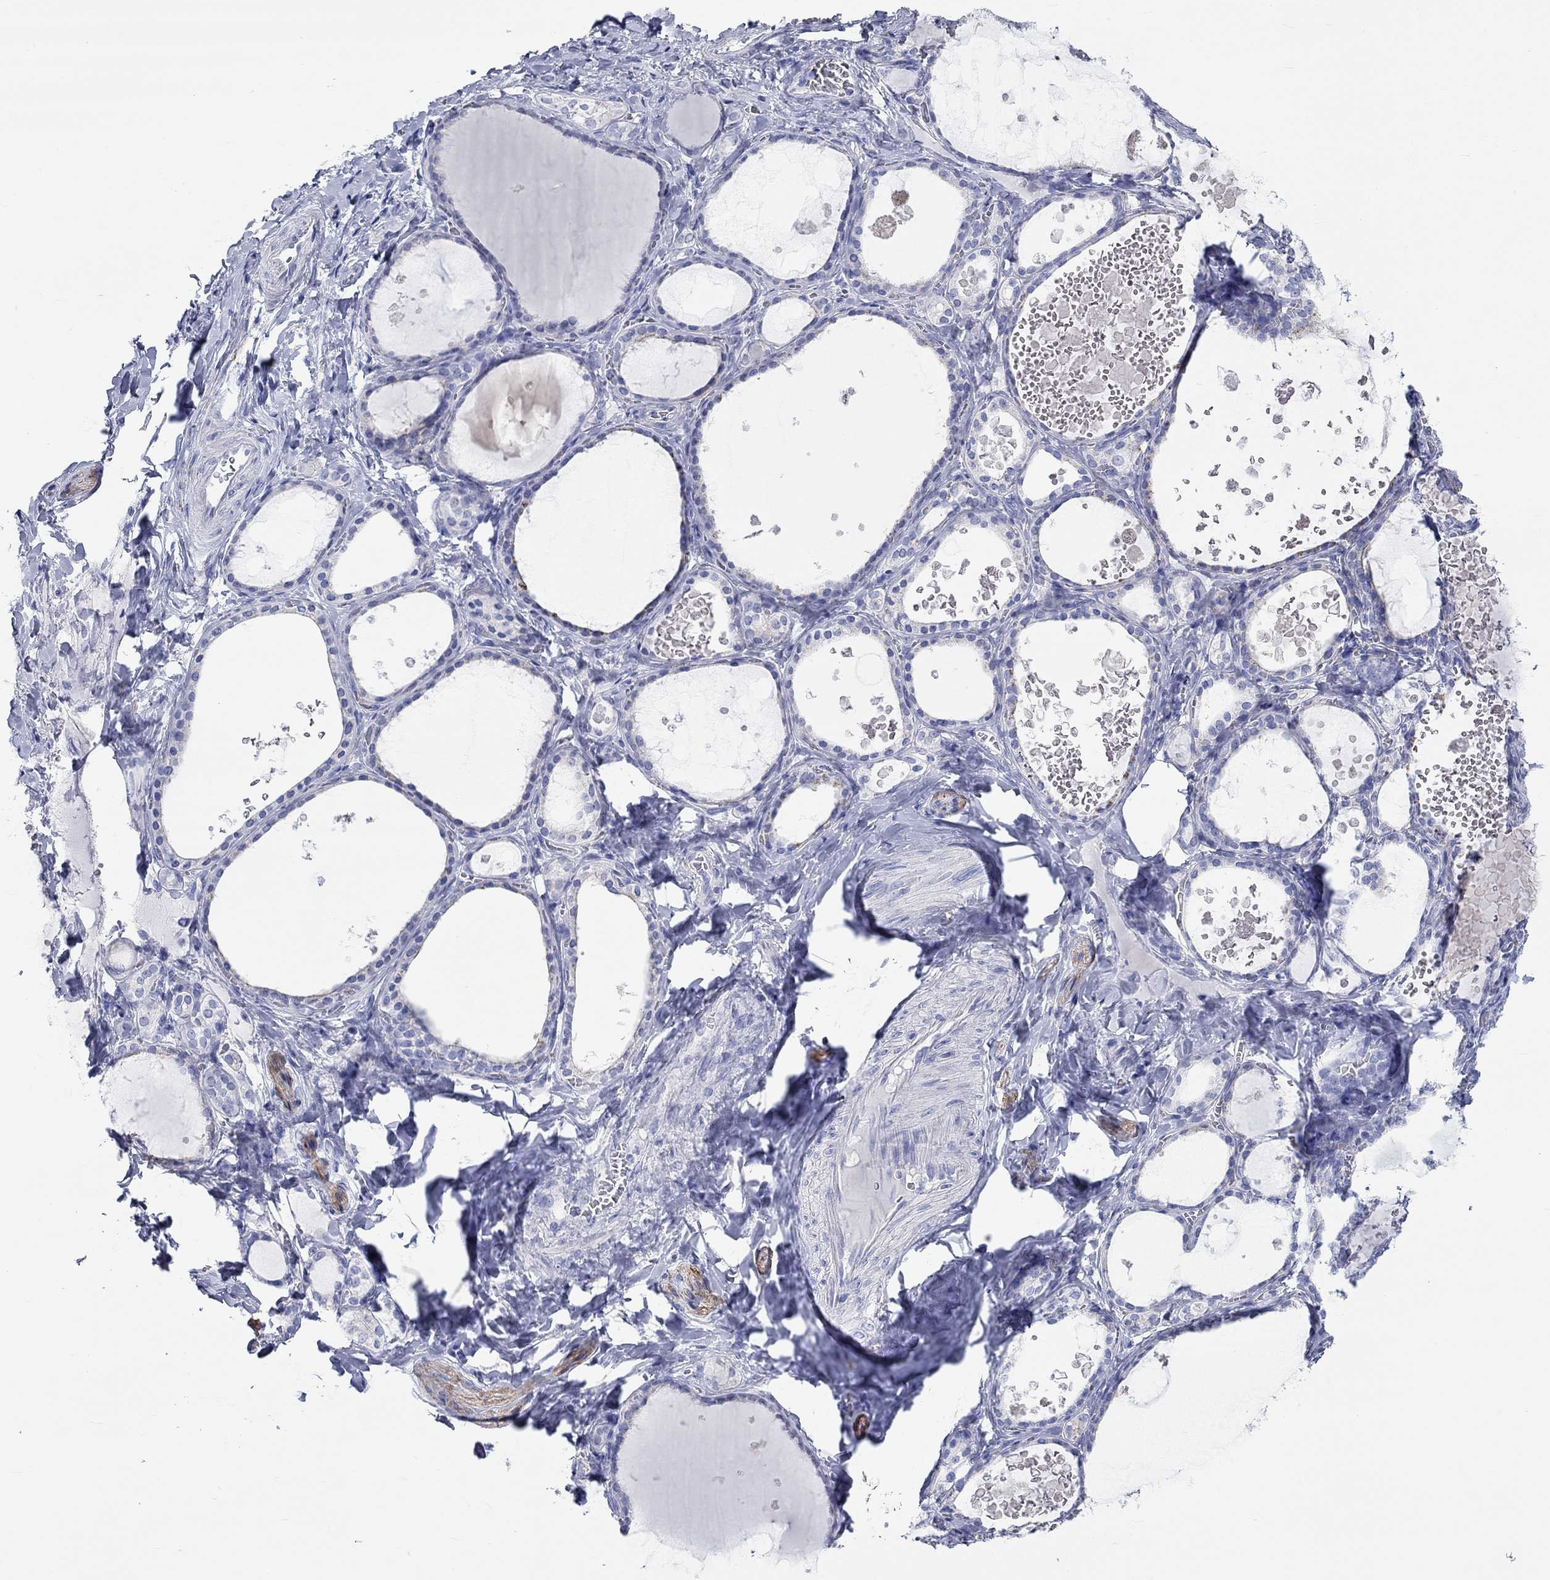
{"staining": {"intensity": "negative", "quantity": "none", "location": "none"}, "tissue": "thyroid gland", "cell_type": "Glandular cells", "image_type": "normal", "snomed": [{"axis": "morphology", "description": "Normal tissue, NOS"}, {"axis": "topography", "description": "Thyroid gland"}], "caption": "A histopathology image of thyroid gland stained for a protein shows no brown staining in glandular cells.", "gene": "SPATA9", "patient": {"sex": "female", "age": 56}}